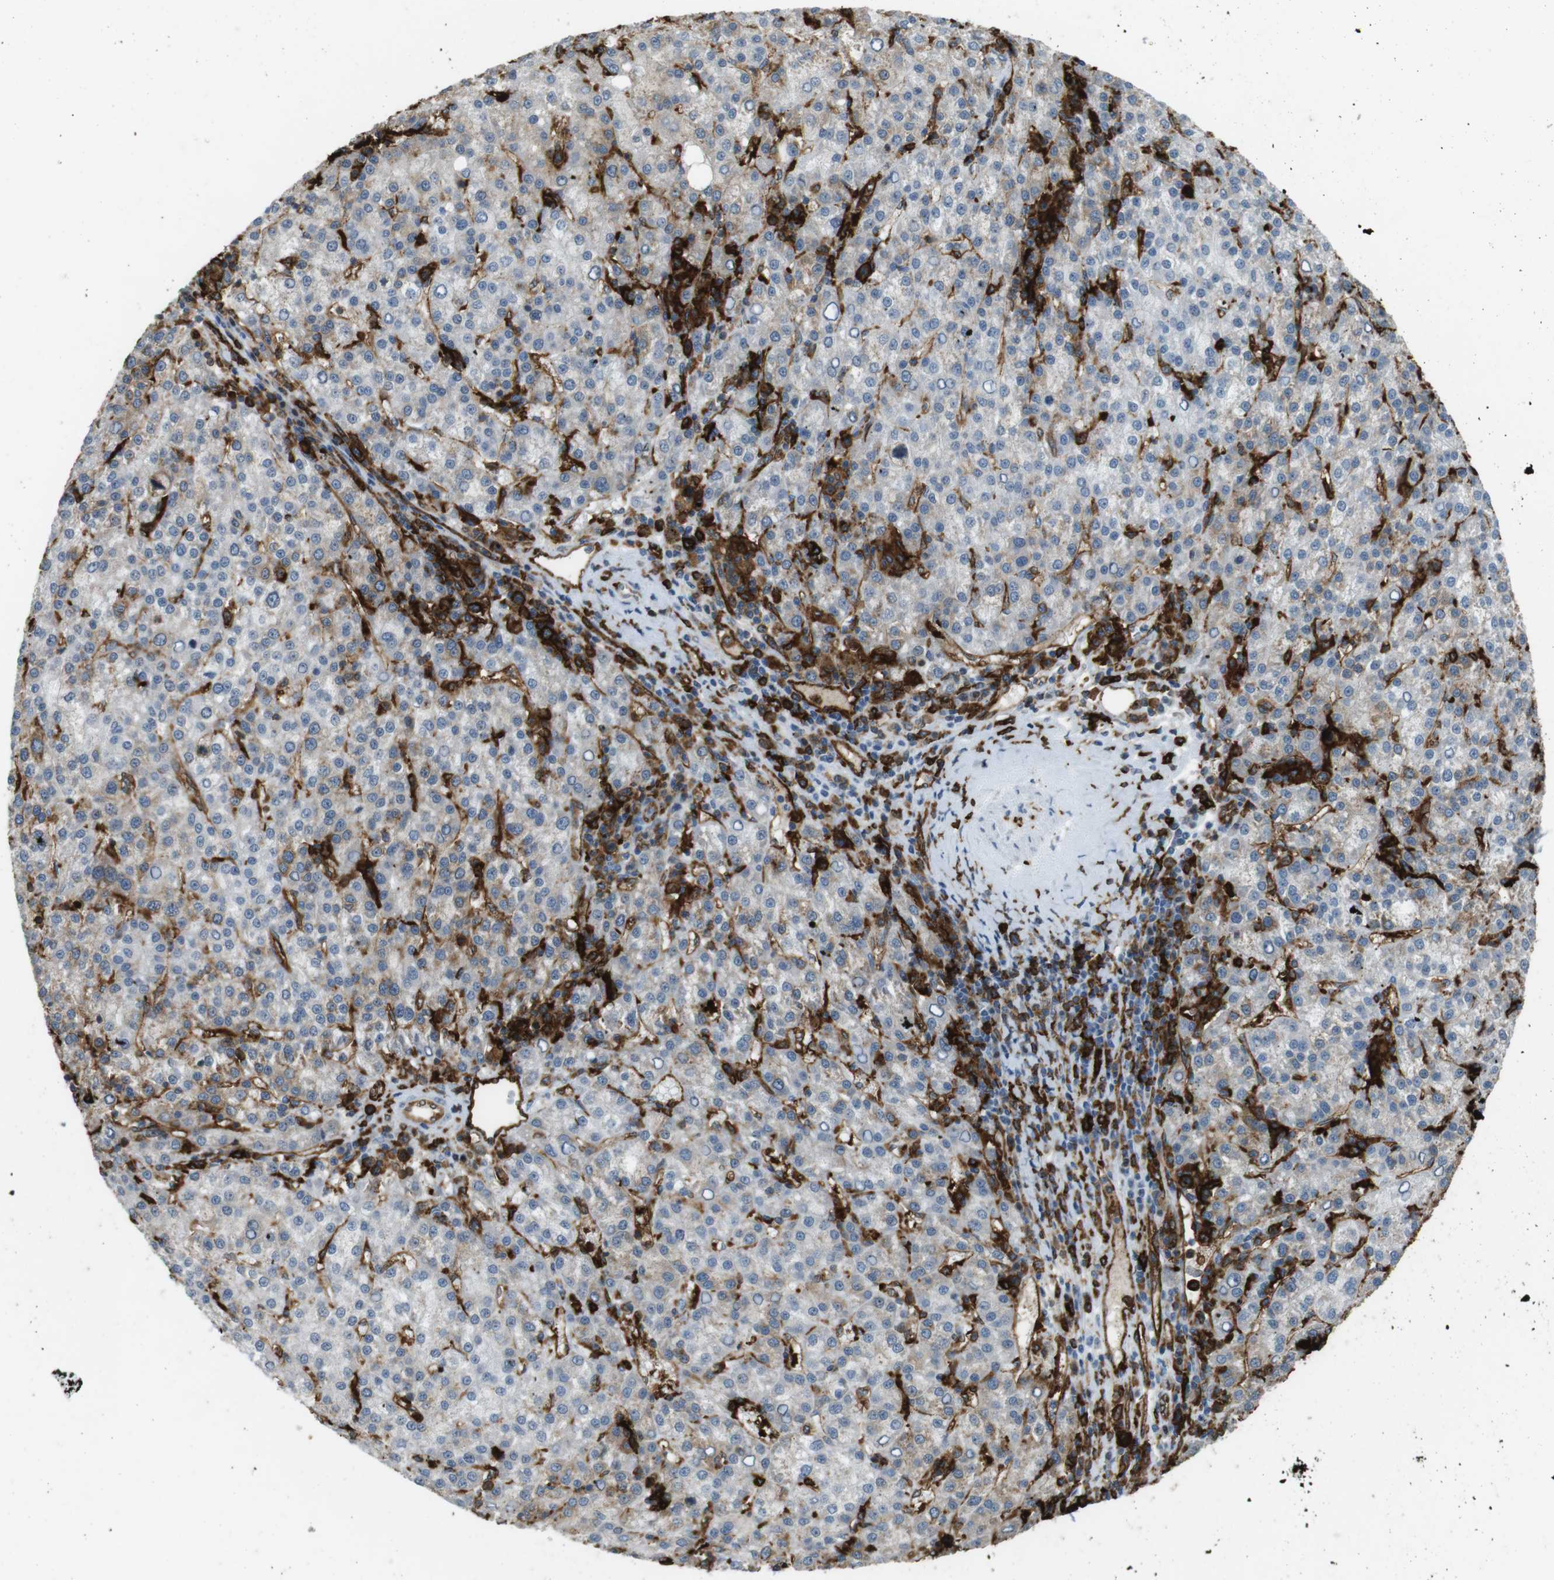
{"staining": {"intensity": "negative", "quantity": "none", "location": "none"}, "tissue": "liver cancer", "cell_type": "Tumor cells", "image_type": "cancer", "snomed": [{"axis": "morphology", "description": "Carcinoma, Hepatocellular, NOS"}, {"axis": "topography", "description": "Liver"}], "caption": "IHC micrograph of human liver hepatocellular carcinoma stained for a protein (brown), which displays no expression in tumor cells. (Brightfield microscopy of DAB IHC at high magnification).", "gene": "HLA-DRA", "patient": {"sex": "female", "age": 58}}